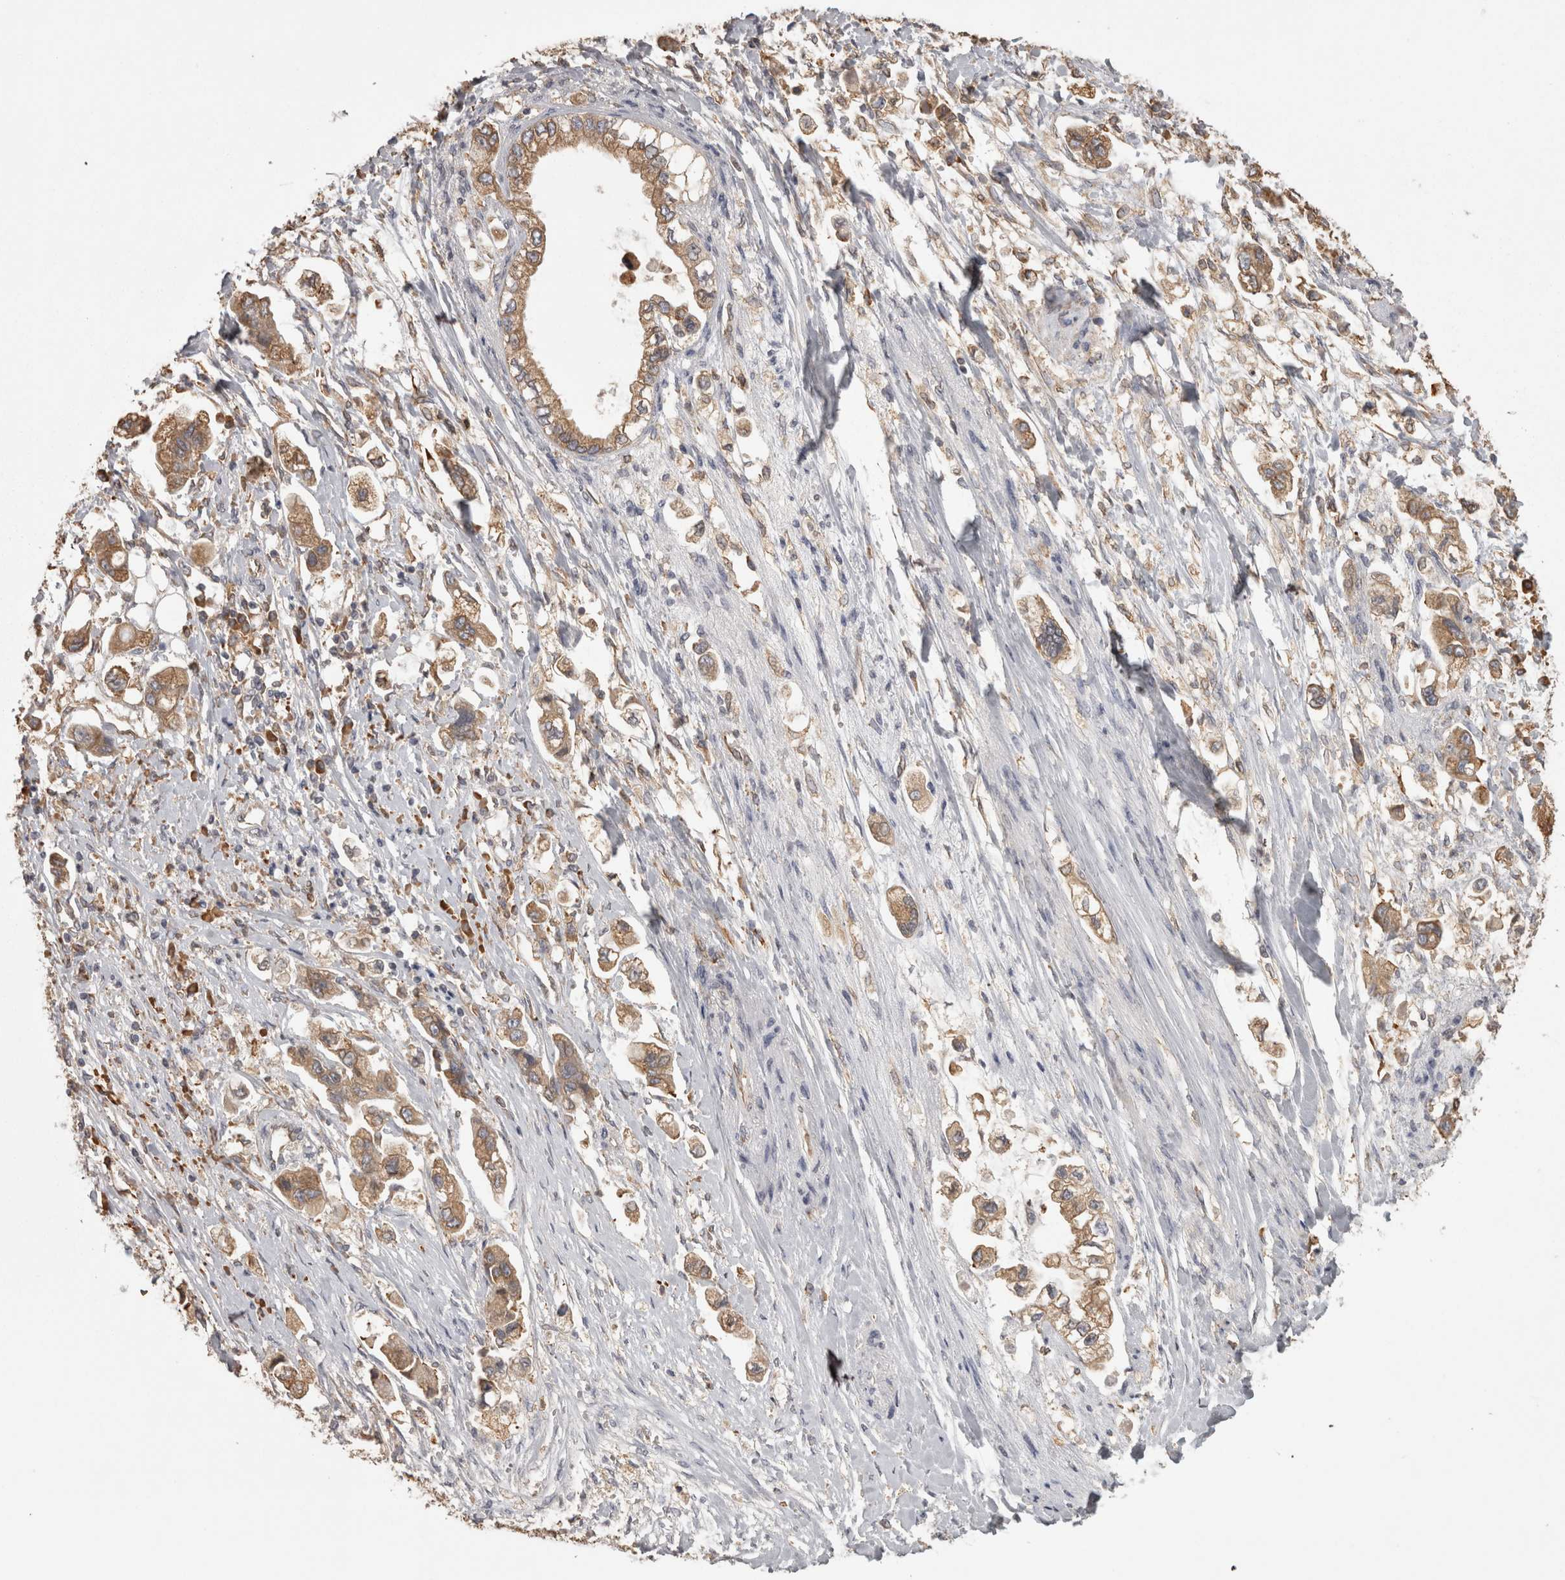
{"staining": {"intensity": "moderate", "quantity": ">75%", "location": "cytoplasmic/membranous"}, "tissue": "stomach cancer", "cell_type": "Tumor cells", "image_type": "cancer", "snomed": [{"axis": "morphology", "description": "Adenocarcinoma, NOS"}, {"axis": "topography", "description": "Stomach"}], "caption": "Stomach cancer (adenocarcinoma) stained with IHC exhibits moderate cytoplasmic/membranous expression in about >75% of tumor cells.", "gene": "PON2", "patient": {"sex": "male", "age": 62}}